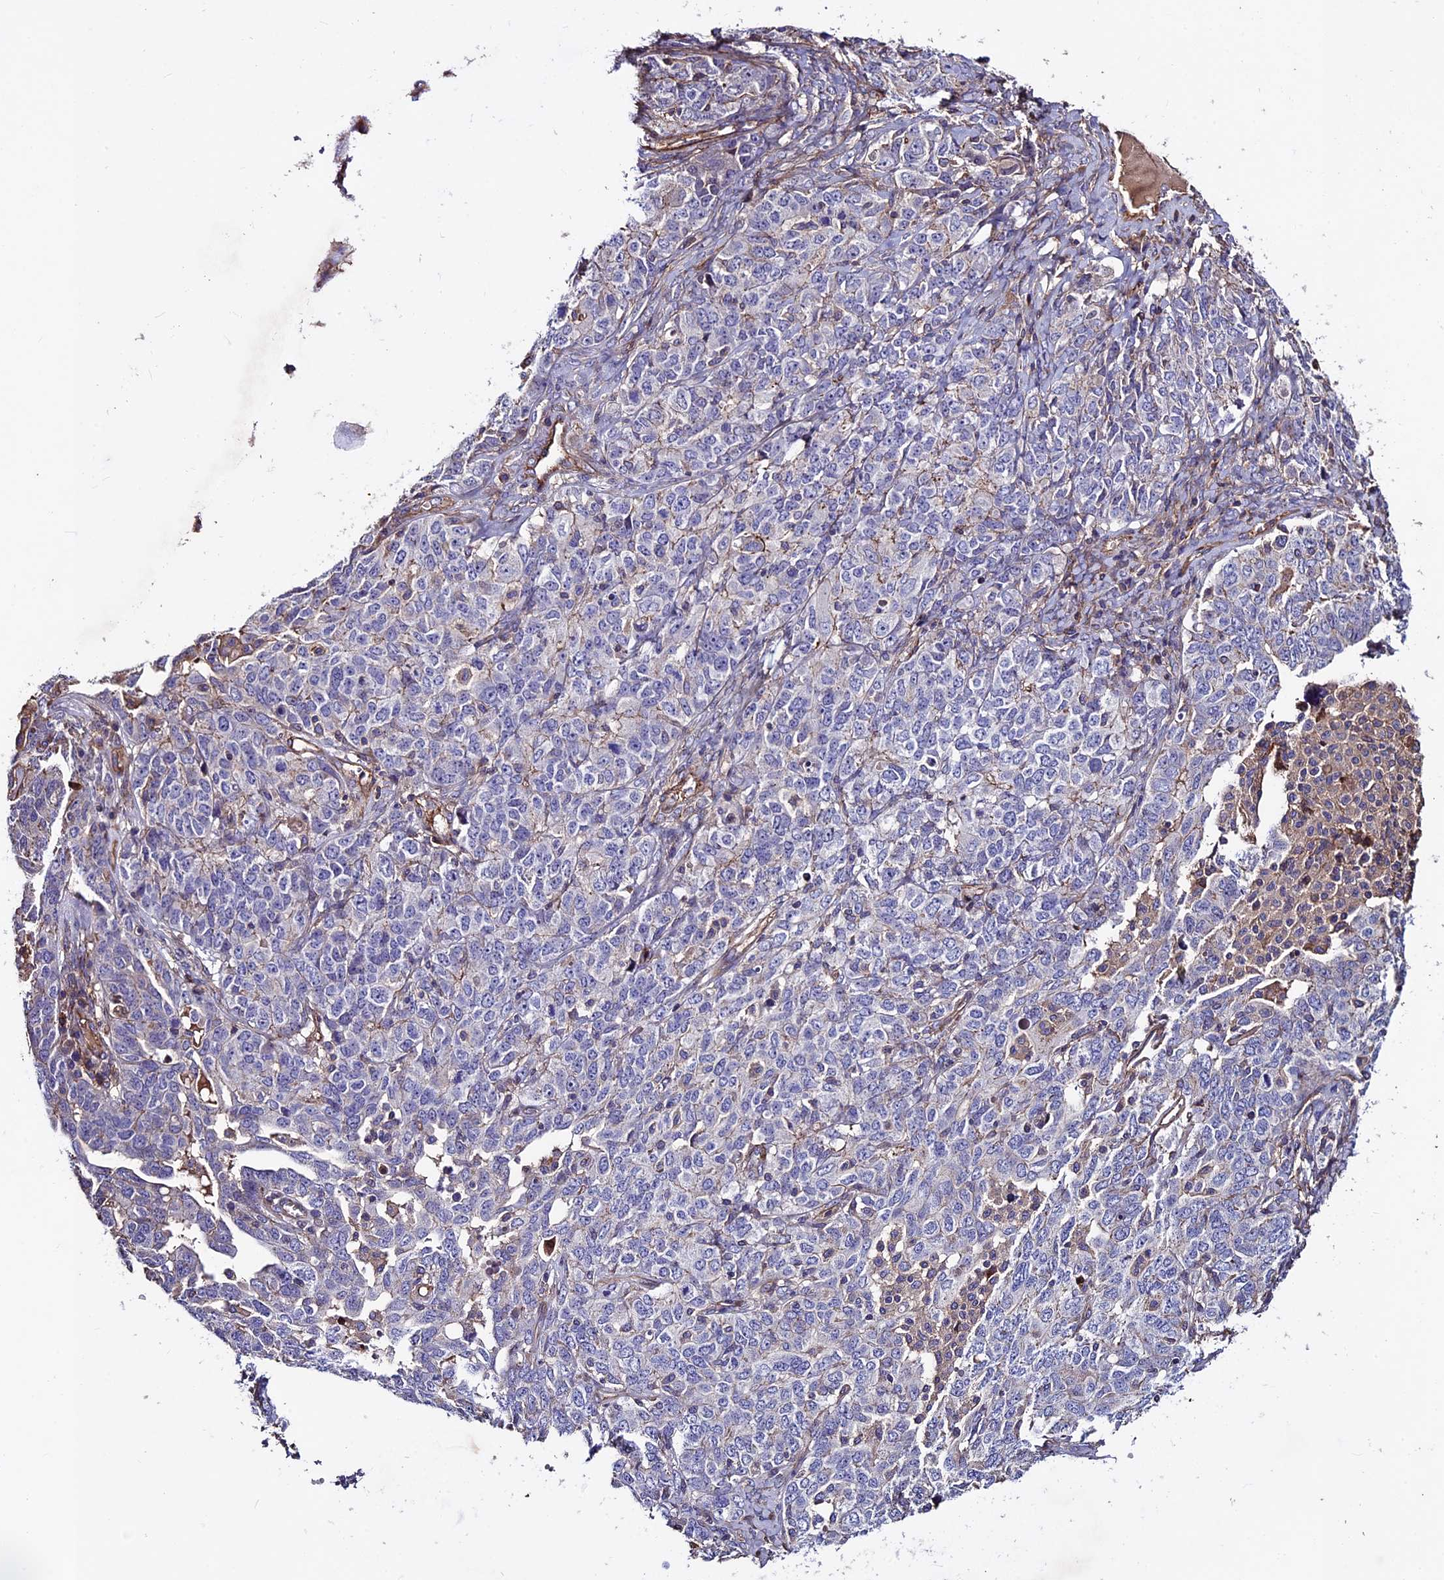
{"staining": {"intensity": "negative", "quantity": "none", "location": "none"}, "tissue": "ovarian cancer", "cell_type": "Tumor cells", "image_type": "cancer", "snomed": [{"axis": "morphology", "description": "Carcinoma, endometroid"}, {"axis": "topography", "description": "Ovary"}], "caption": "High power microscopy histopathology image of an immunohistochemistry image of ovarian cancer, revealing no significant expression in tumor cells.", "gene": "EVA1B", "patient": {"sex": "female", "age": 62}}